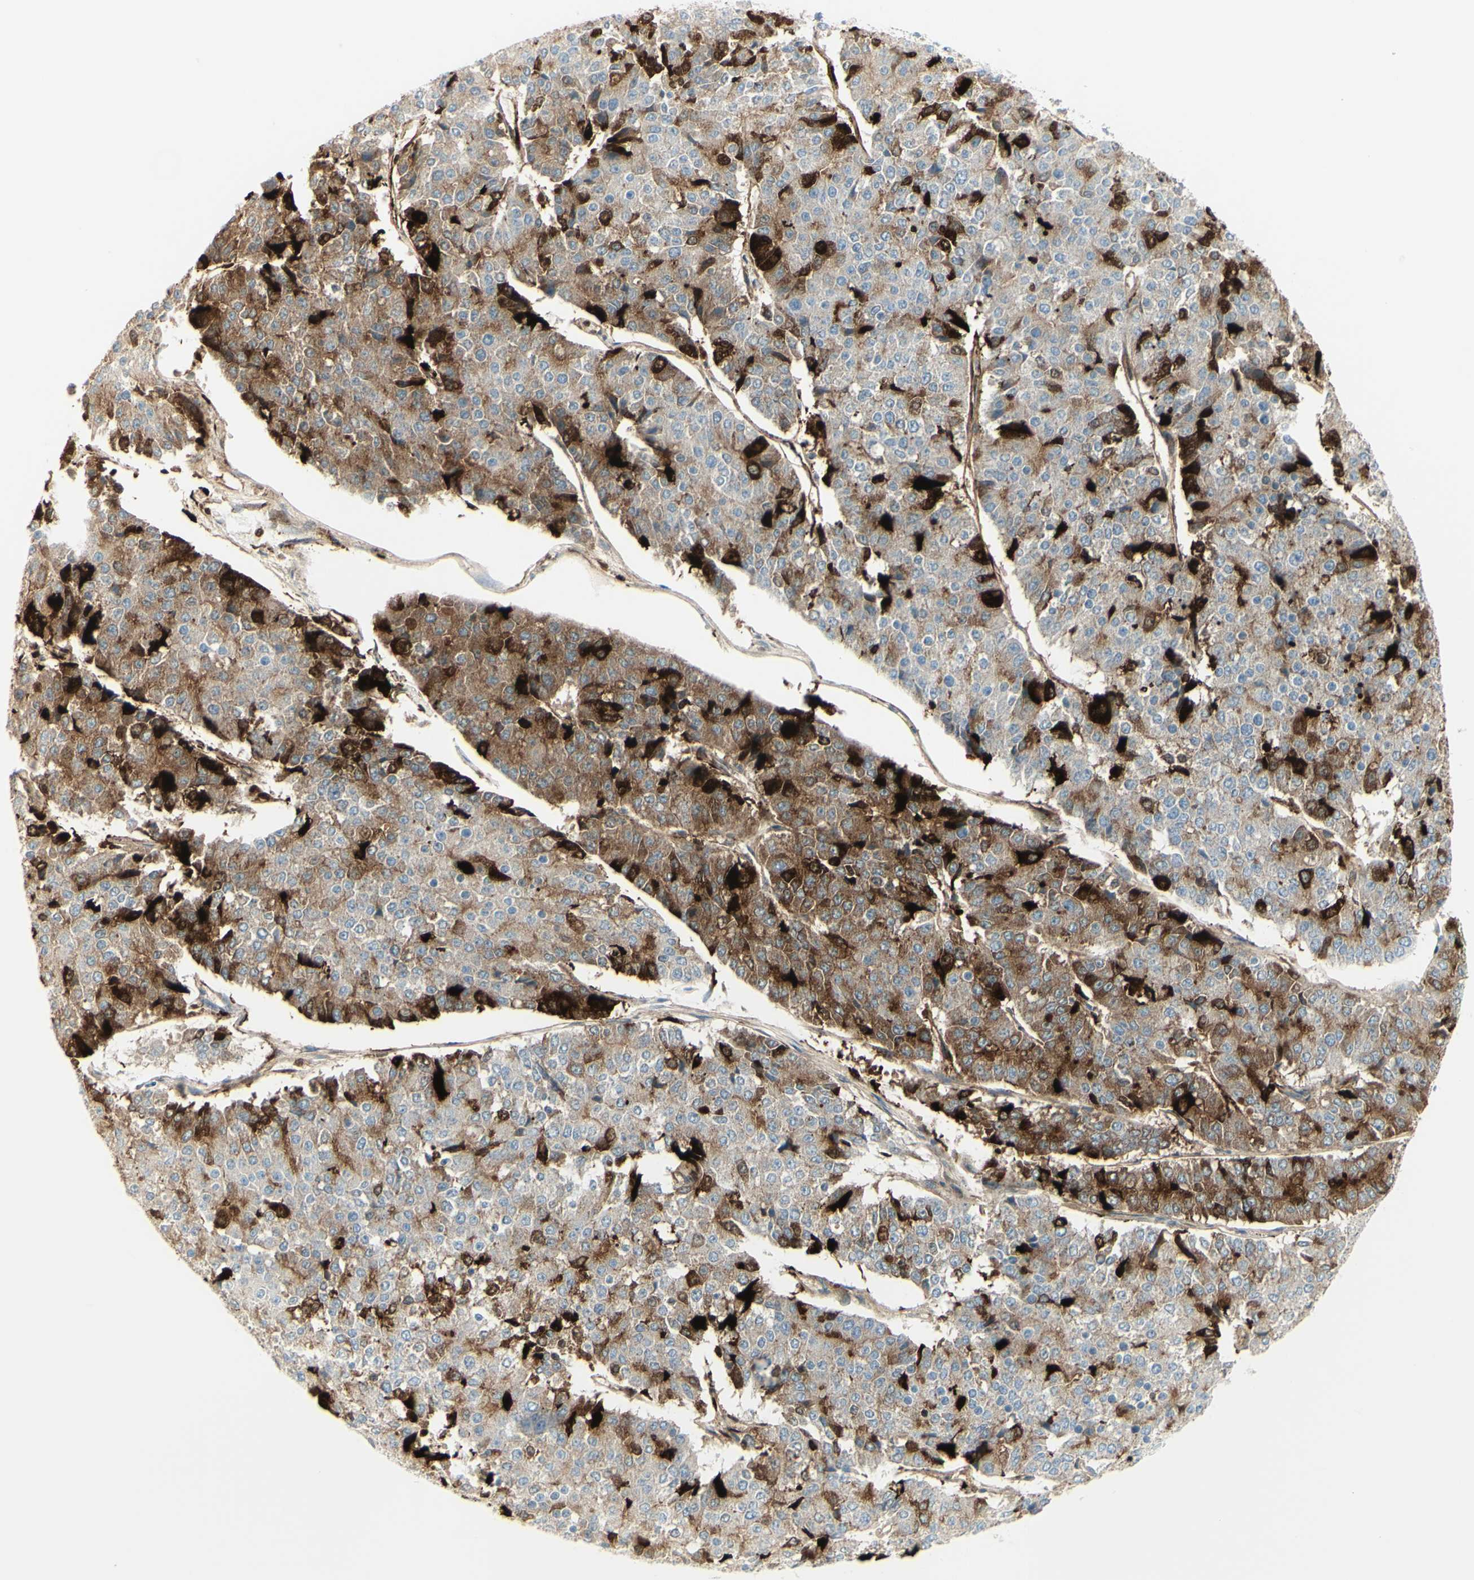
{"staining": {"intensity": "strong", "quantity": "25%-75%", "location": "cytoplasmic/membranous"}, "tissue": "pancreatic cancer", "cell_type": "Tumor cells", "image_type": "cancer", "snomed": [{"axis": "morphology", "description": "Adenocarcinoma, NOS"}, {"axis": "topography", "description": "Pancreas"}], "caption": "A brown stain highlights strong cytoplasmic/membranous expression of a protein in human adenocarcinoma (pancreatic) tumor cells.", "gene": "MDK", "patient": {"sex": "male", "age": 50}}